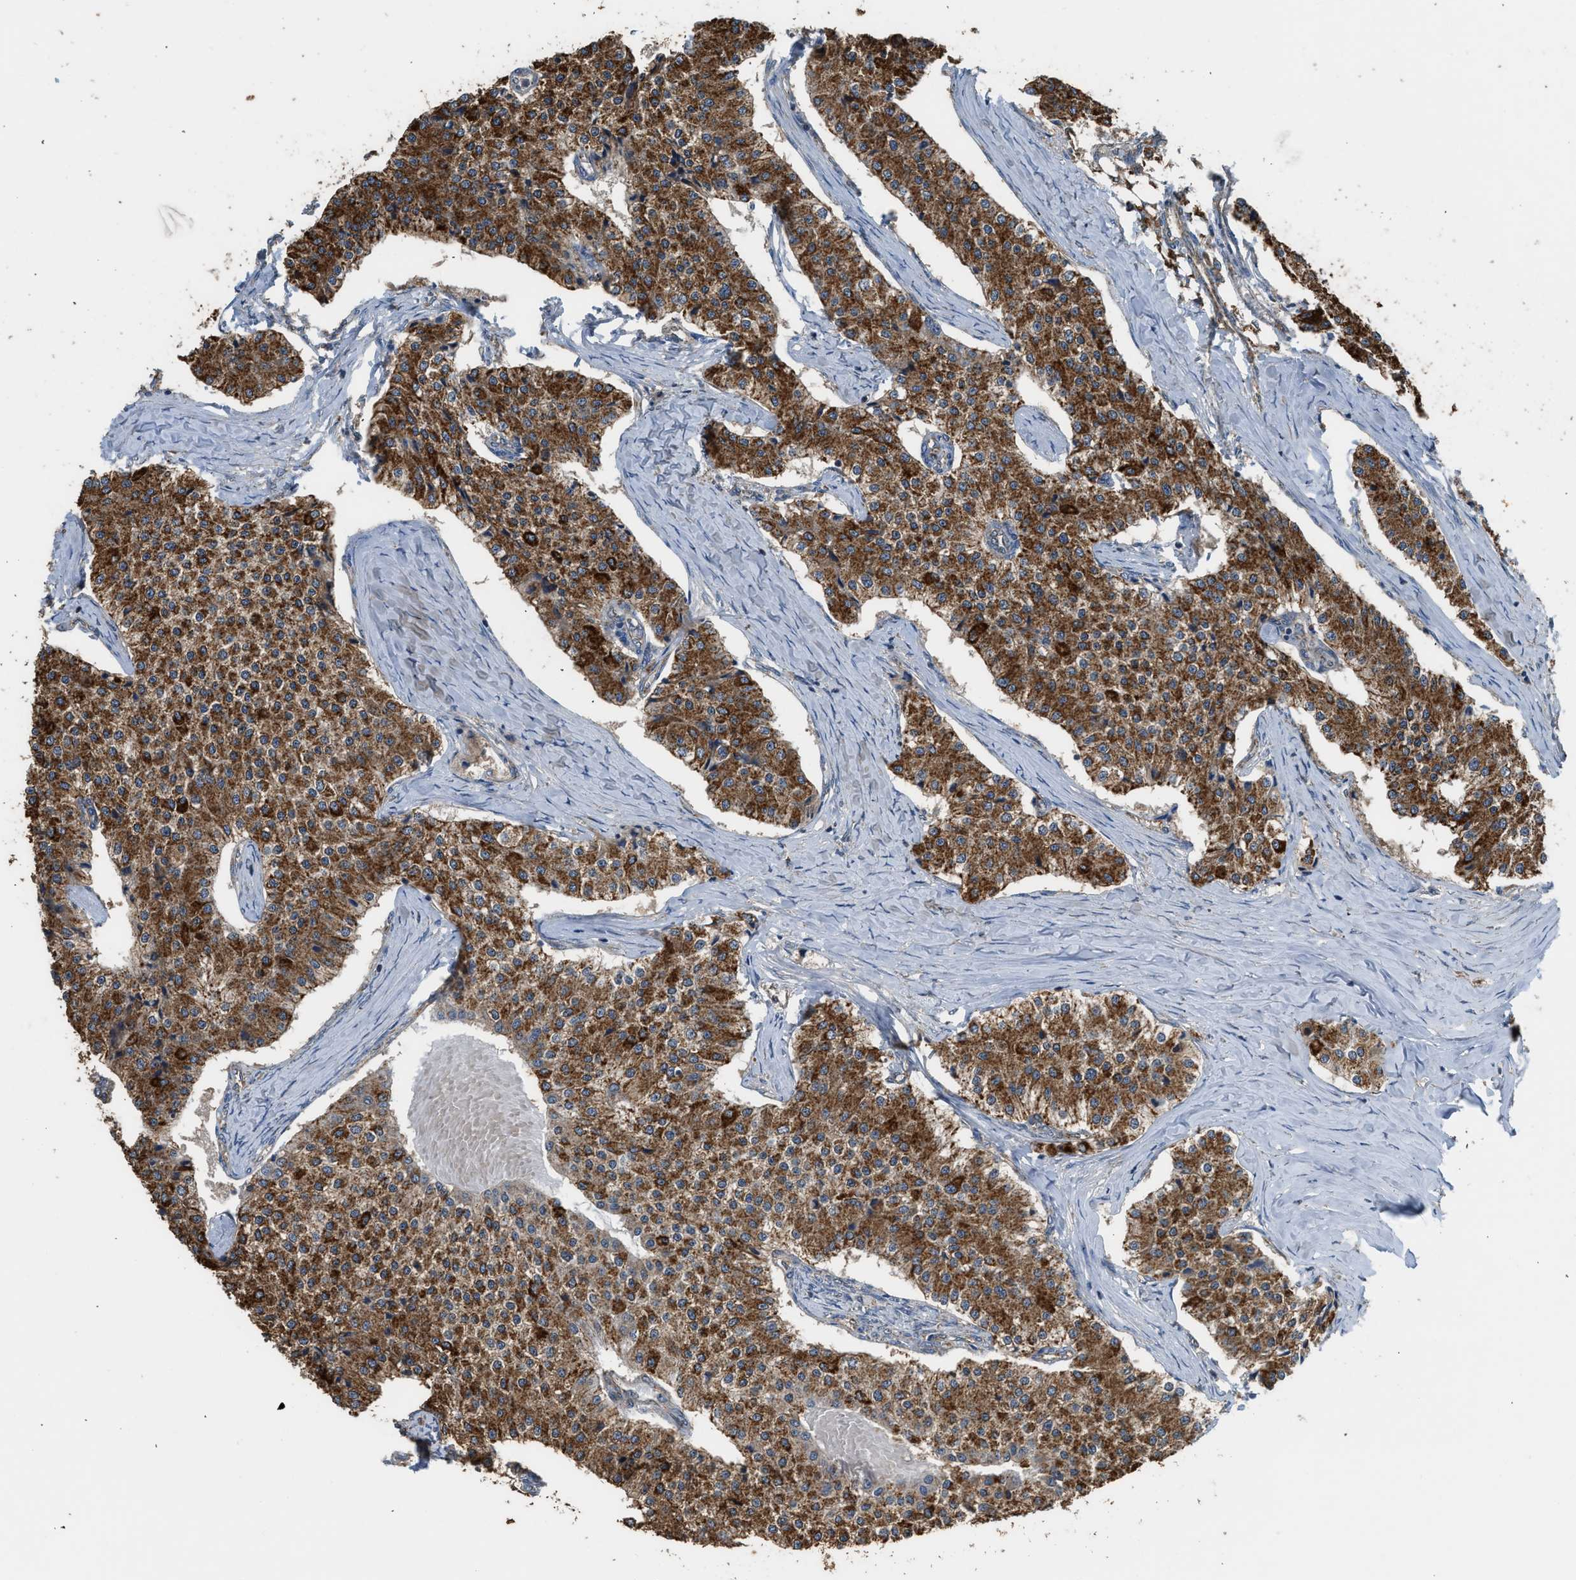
{"staining": {"intensity": "strong", "quantity": ">75%", "location": "cytoplasmic/membranous"}, "tissue": "carcinoid", "cell_type": "Tumor cells", "image_type": "cancer", "snomed": [{"axis": "morphology", "description": "Carcinoid, malignant, NOS"}, {"axis": "topography", "description": "Colon"}], "caption": "IHC (DAB (3,3'-diaminobenzidine)) staining of human carcinoid demonstrates strong cytoplasmic/membranous protein expression in approximately >75% of tumor cells.", "gene": "STARD3", "patient": {"sex": "female", "age": 52}}